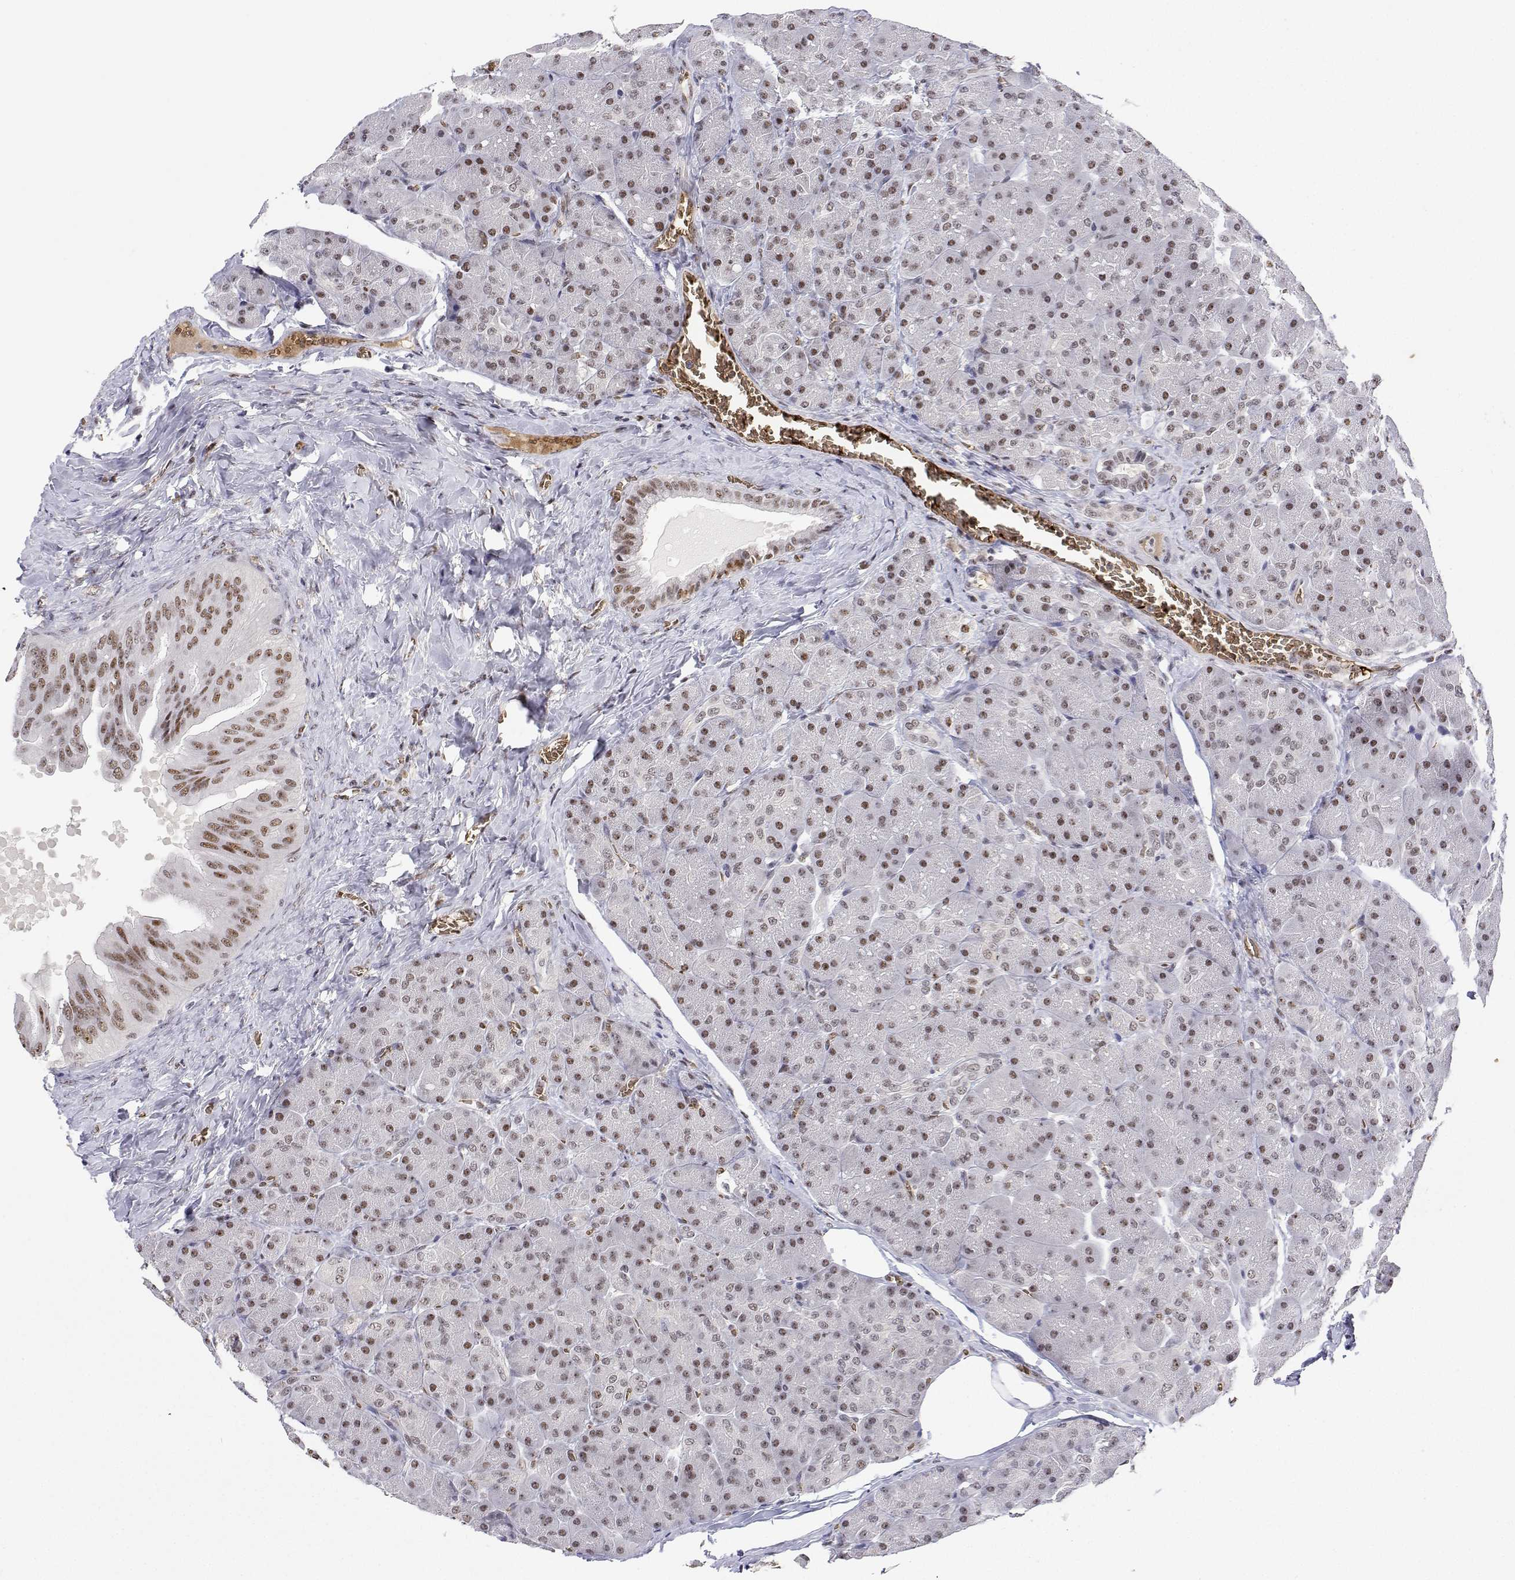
{"staining": {"intensity": "strong", "quantity": "<25%", "location": "cytoplasmic/membranous,nuclear"}, "tissue": "pancreas", "cell_type": "Exocrine glandular cells", "image_type": "normal", "snomed": [{"axis": "morphology", "description": "Normal tissue, NOS"}, {"axis": "topography", "description": "Pancreas"}], "caption": "A histopathology image of pancreas stained for a protein demonstrates strong cytoplasmic/membranous,nuclear brown staining in exocrine glandular cells.", "gene": "ADAR", "patient": {"sex": "male", "age": 55}}